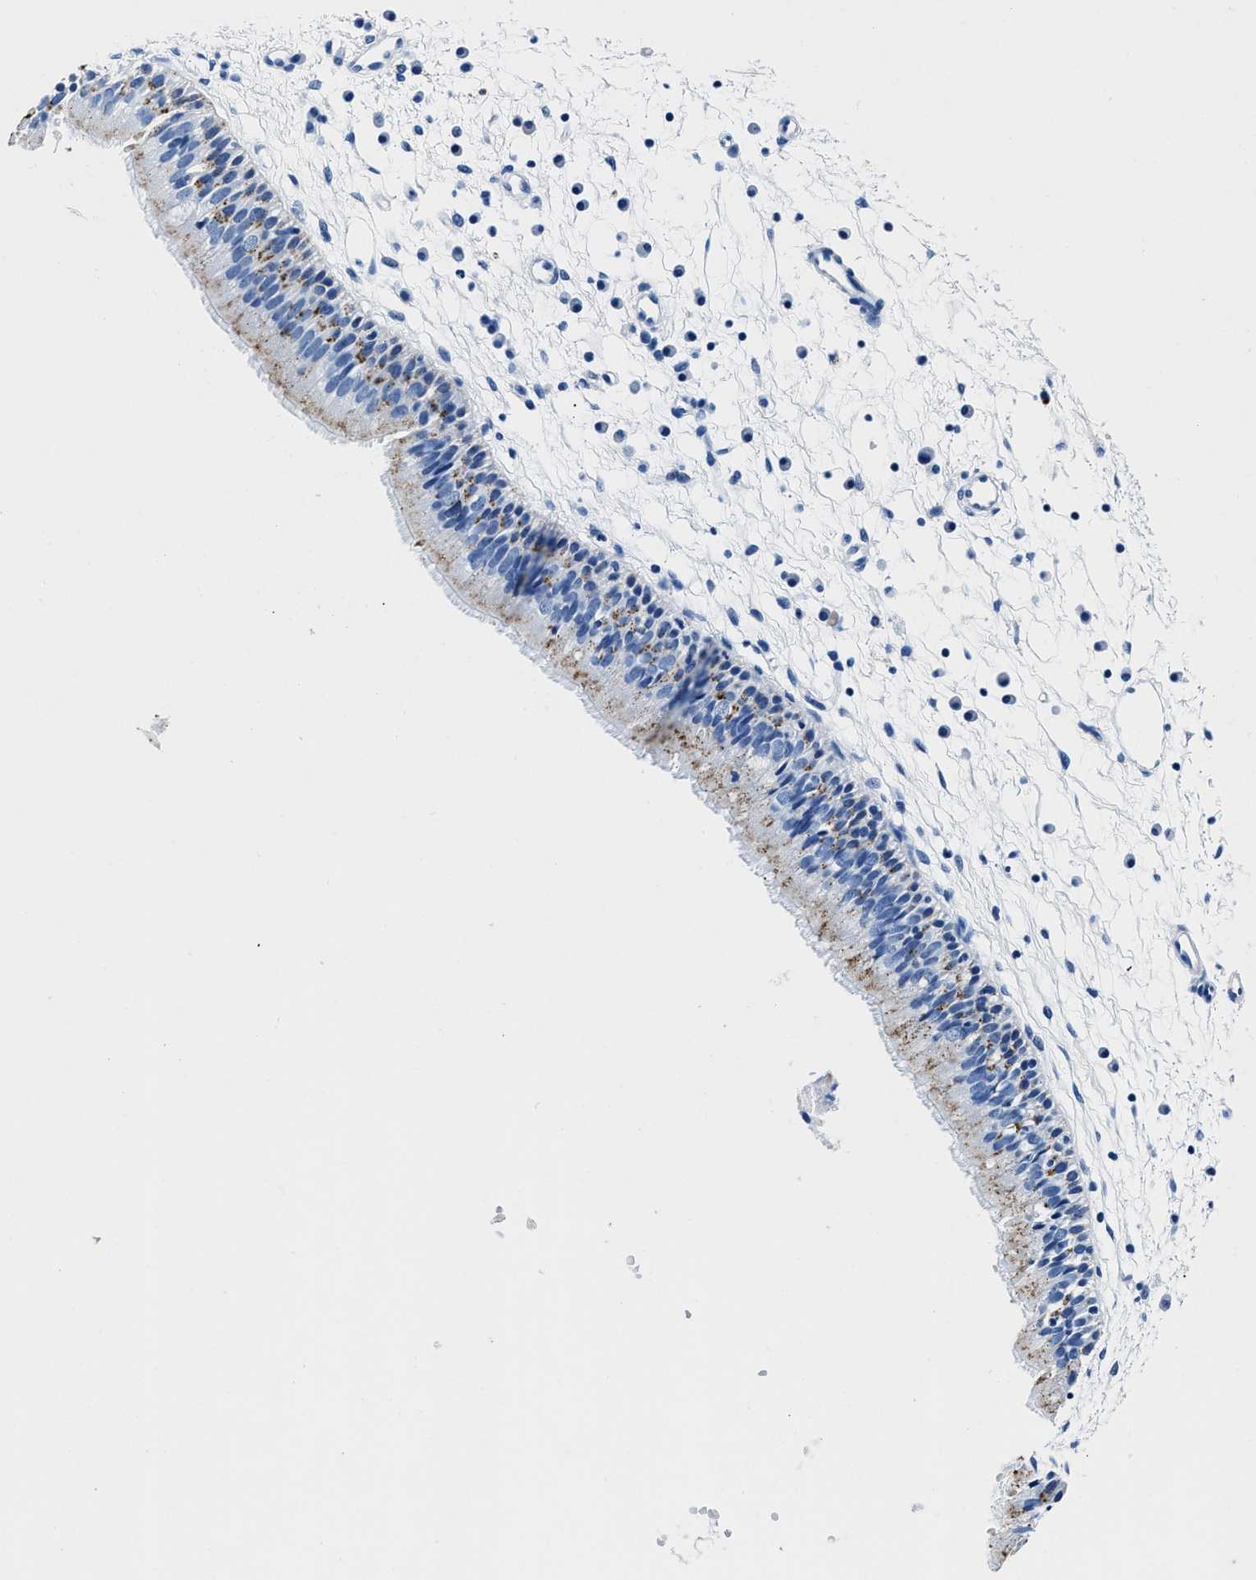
{"staining": {"intensity": "moderate", "quantity": "25%-75%", "location": "cytoplasmic/membranous"}, "tissue": "nasopharynx", "cell_type": "Respiratory epithelial cells", "image_type": "normal", "snomed": [{"axis": "morphology", "description": "Normal tissue, NOS"}, {"axis": "topography", "description": "Nasopharynx"}], "caption": "Unremarkable nasopharynx displays moderate cytoplasmic/membranous expression in approximately 25%-75% of respiratory epithelial cells (DAB (3,3'-diaminobenzidine) = brown stain, brightfield microscopy at high magnification)..", "gene": "OR14K1", "patient": {"sex": "male", "age": 21}}